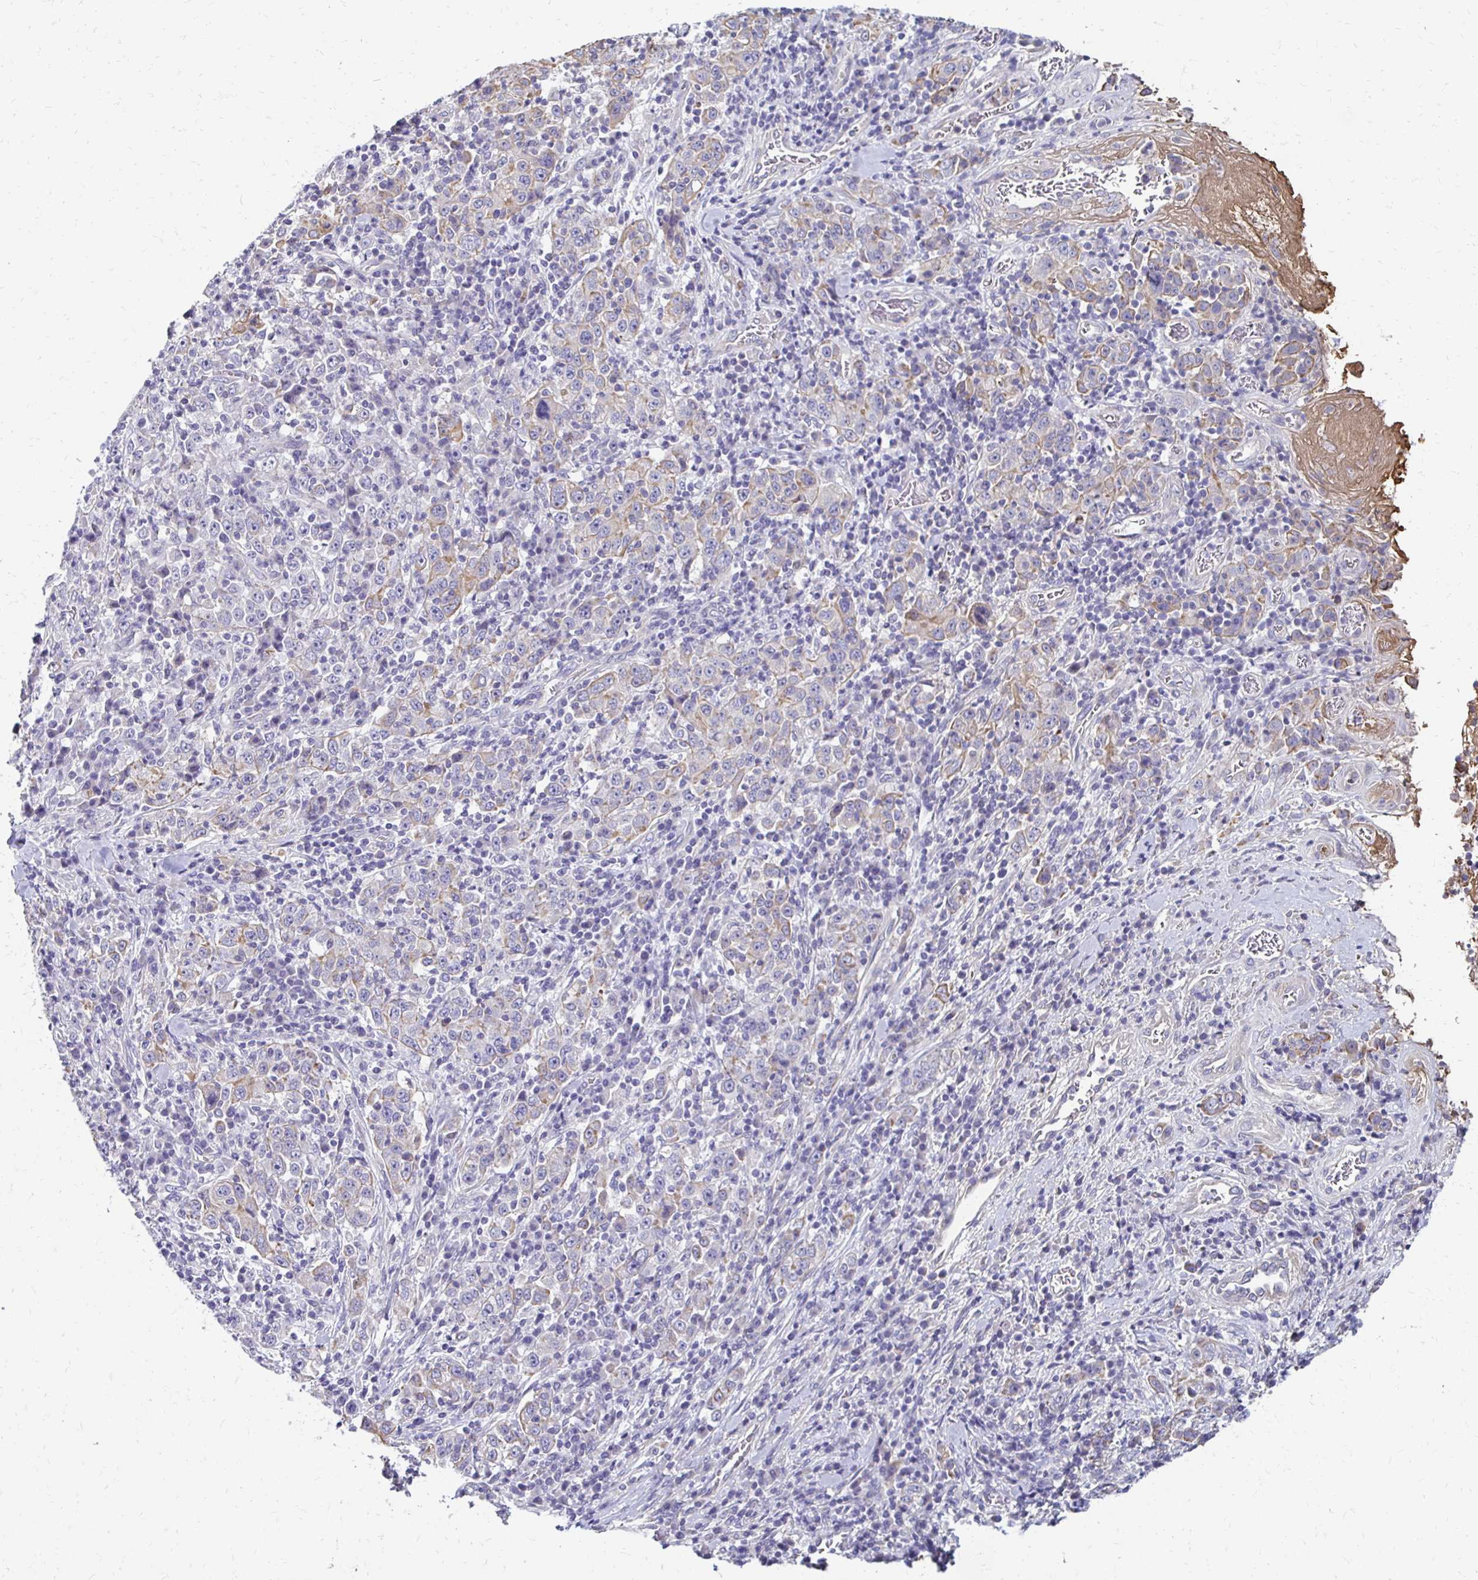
{"staining": {"intensity": "weak", "quantity": "<25%", "location": "cytoplasmic/membranous"}, "tissue": "stomach cancer", "cell_type": "Tumor cells", "image_type": "cancer", "snomed": [{"axis": "morphology", "description": "Normal tissue, NOS"}, {"axis": "morphology", "description": "Adenocarcinoma, NOS"}, {"axis": "topography", "description": "Stomach, upper"}, {"axis": "topography", "description": "Stomach"}], "caption": "Protein analysis of adenocarcinoma (stomach) shows no significant staining in tumor cells.", "gene": "AKAP6", "patient": {"sex": "male", "age": 59}}